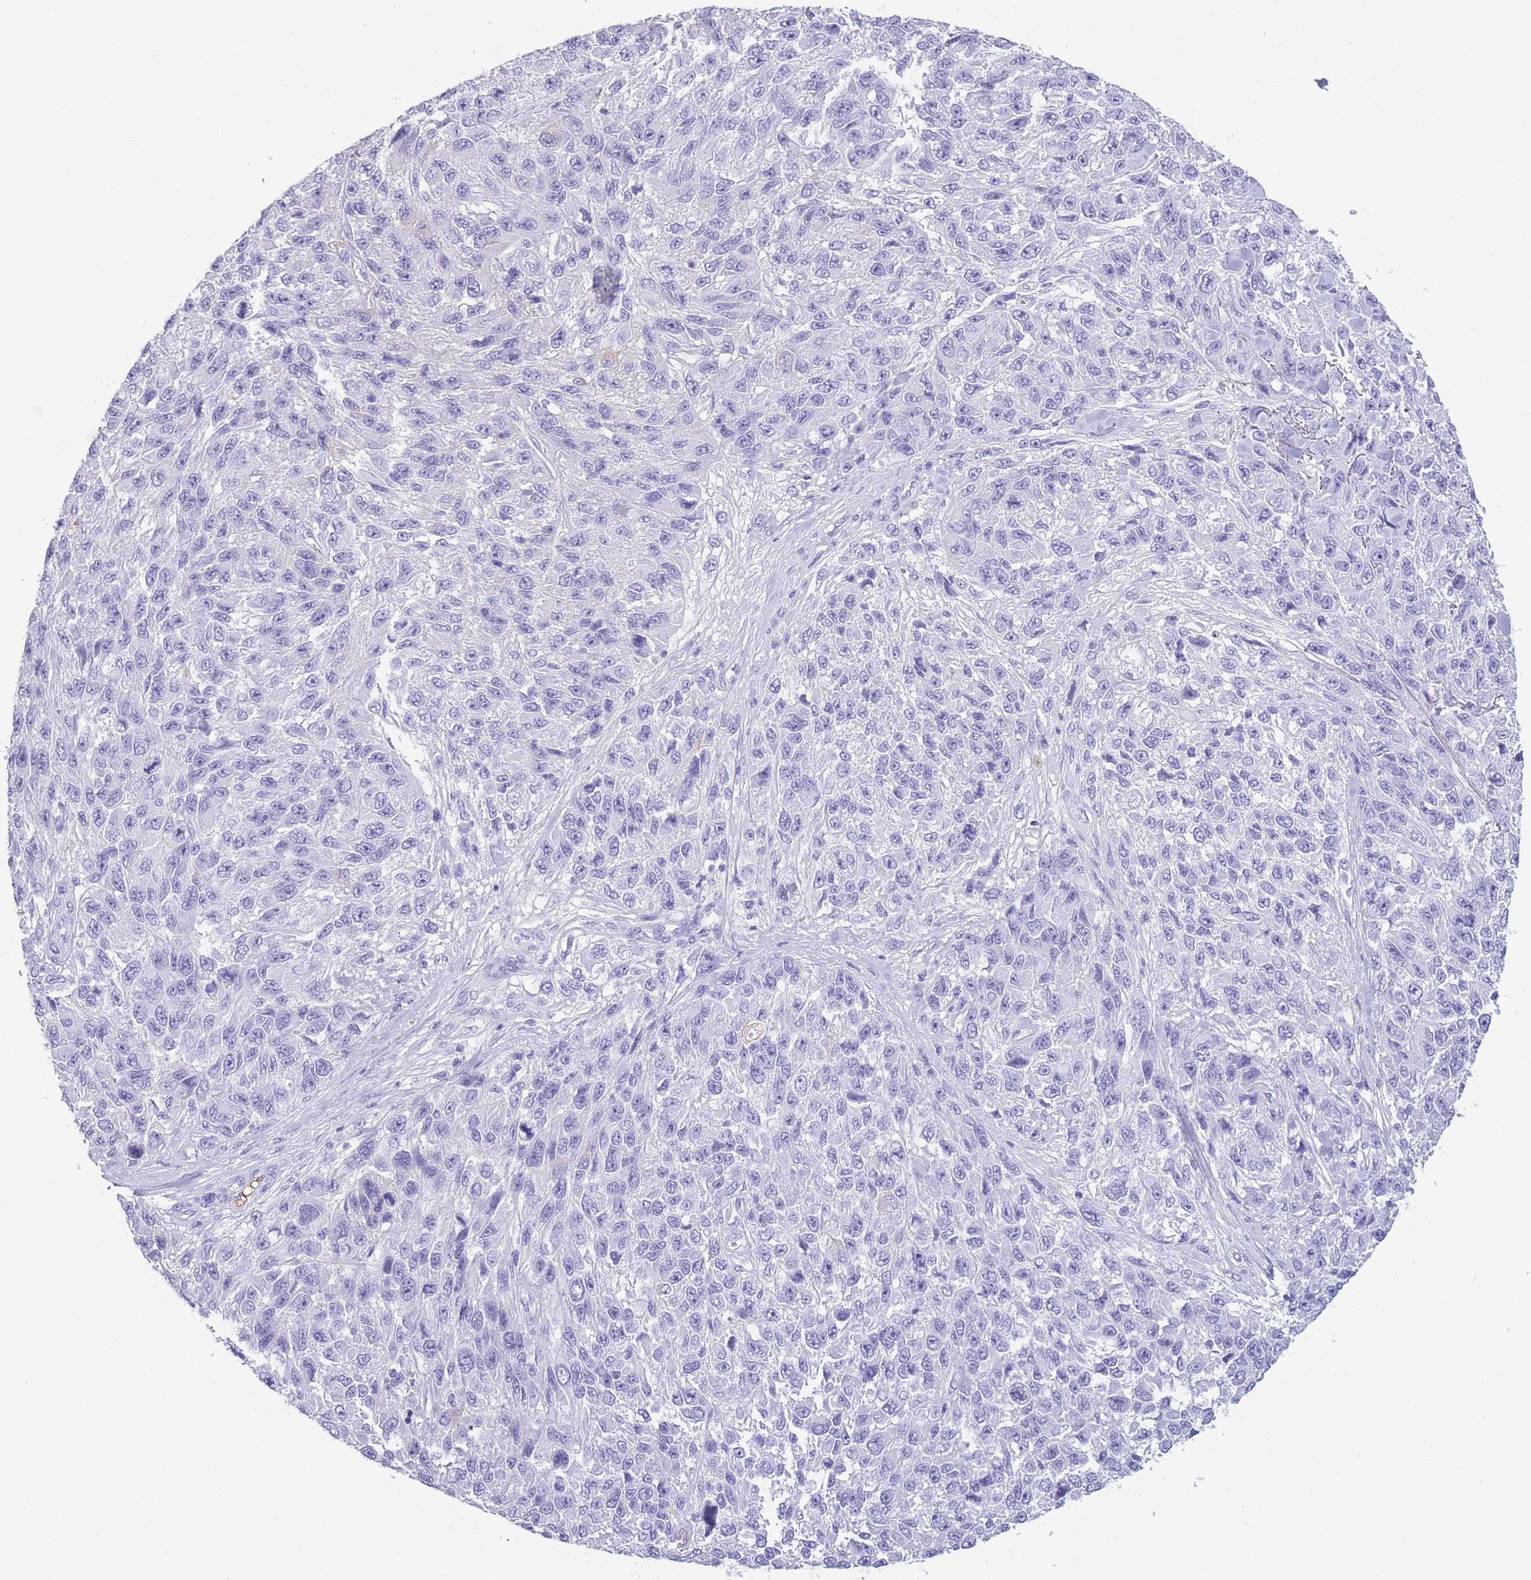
{"staining": {"intensity": "negative", "quantity": "none", "location": "none"}, "tissue": "melanoma", "cell_type": "Tumor cells", "image_type": "cancer", "snomed": [{"axis": "morphology", "description": "Malignant melanoma, NOS"}, {"axis": "topography", "description": "Skin"}], "caption": "DAB (3,3'-diaminobenzidine) immunohistochemical staining of melanoma exhibits no significant staining in tumor cells.", "gene": "TNFSF11", "patient": {"sex": "female", "age": 96}}